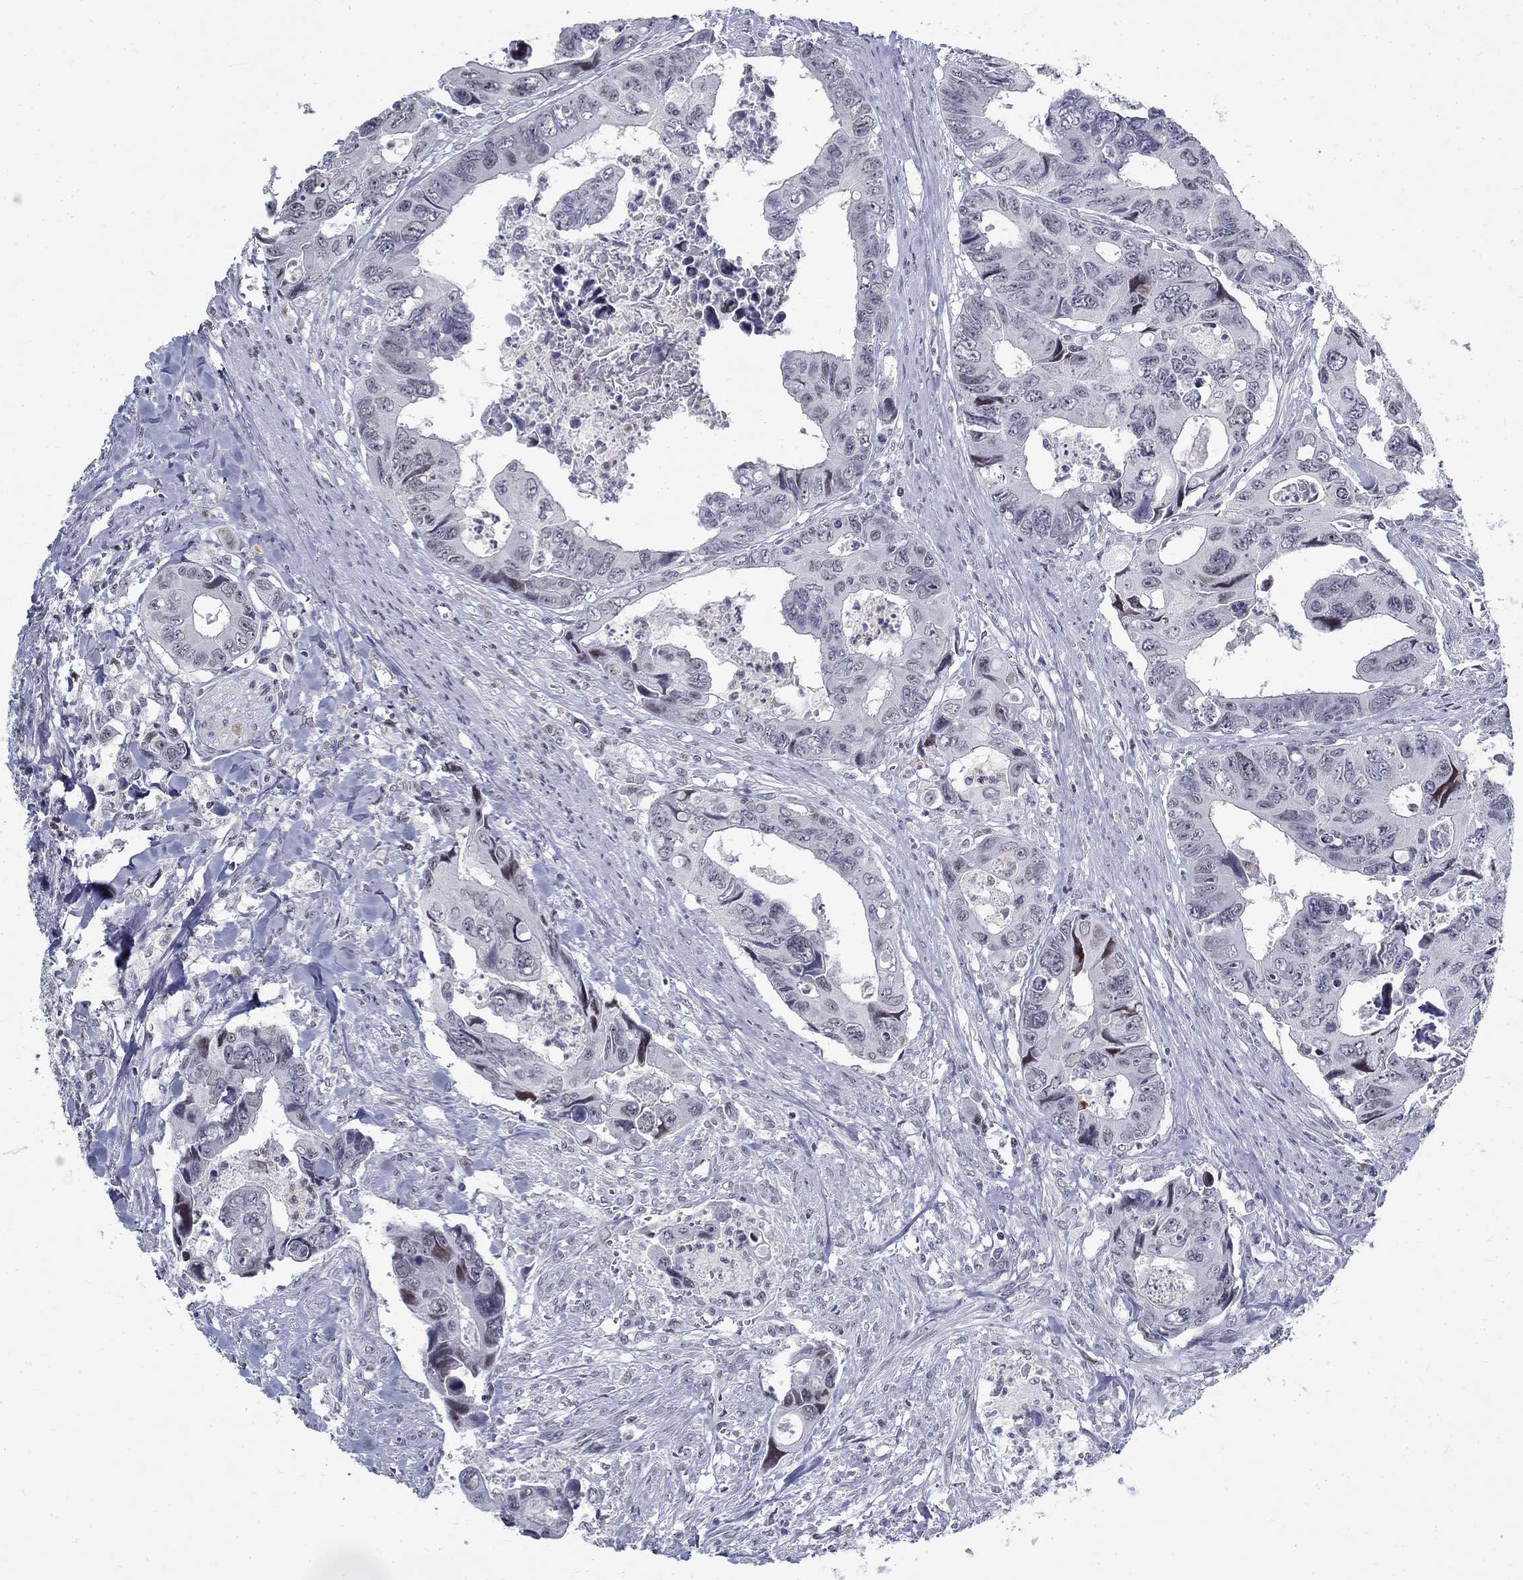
{"staining": {"intensity": "negative", "quantity": "none", "location": "none"}, "tissue": "colorectal cancer", "cell_type": "Tumor cells", "image_type": "cancer", "snomed": [{"axis": "morphology", "description": "Adenocarcinoma, NOS"}, {"axis": "topography", "description": "Rectum"}], "caption": "Immunohistochemistry of human adenocarcinoma (colorectal) exhibits no staining in tumor cells. (DAB (3,3'-diaminobenzidine) immunohistochemistry (IHC) with hematoxylin counter stain).", "gene": "BHLHE22", "patient": {"sex": "male", "age": 62}}